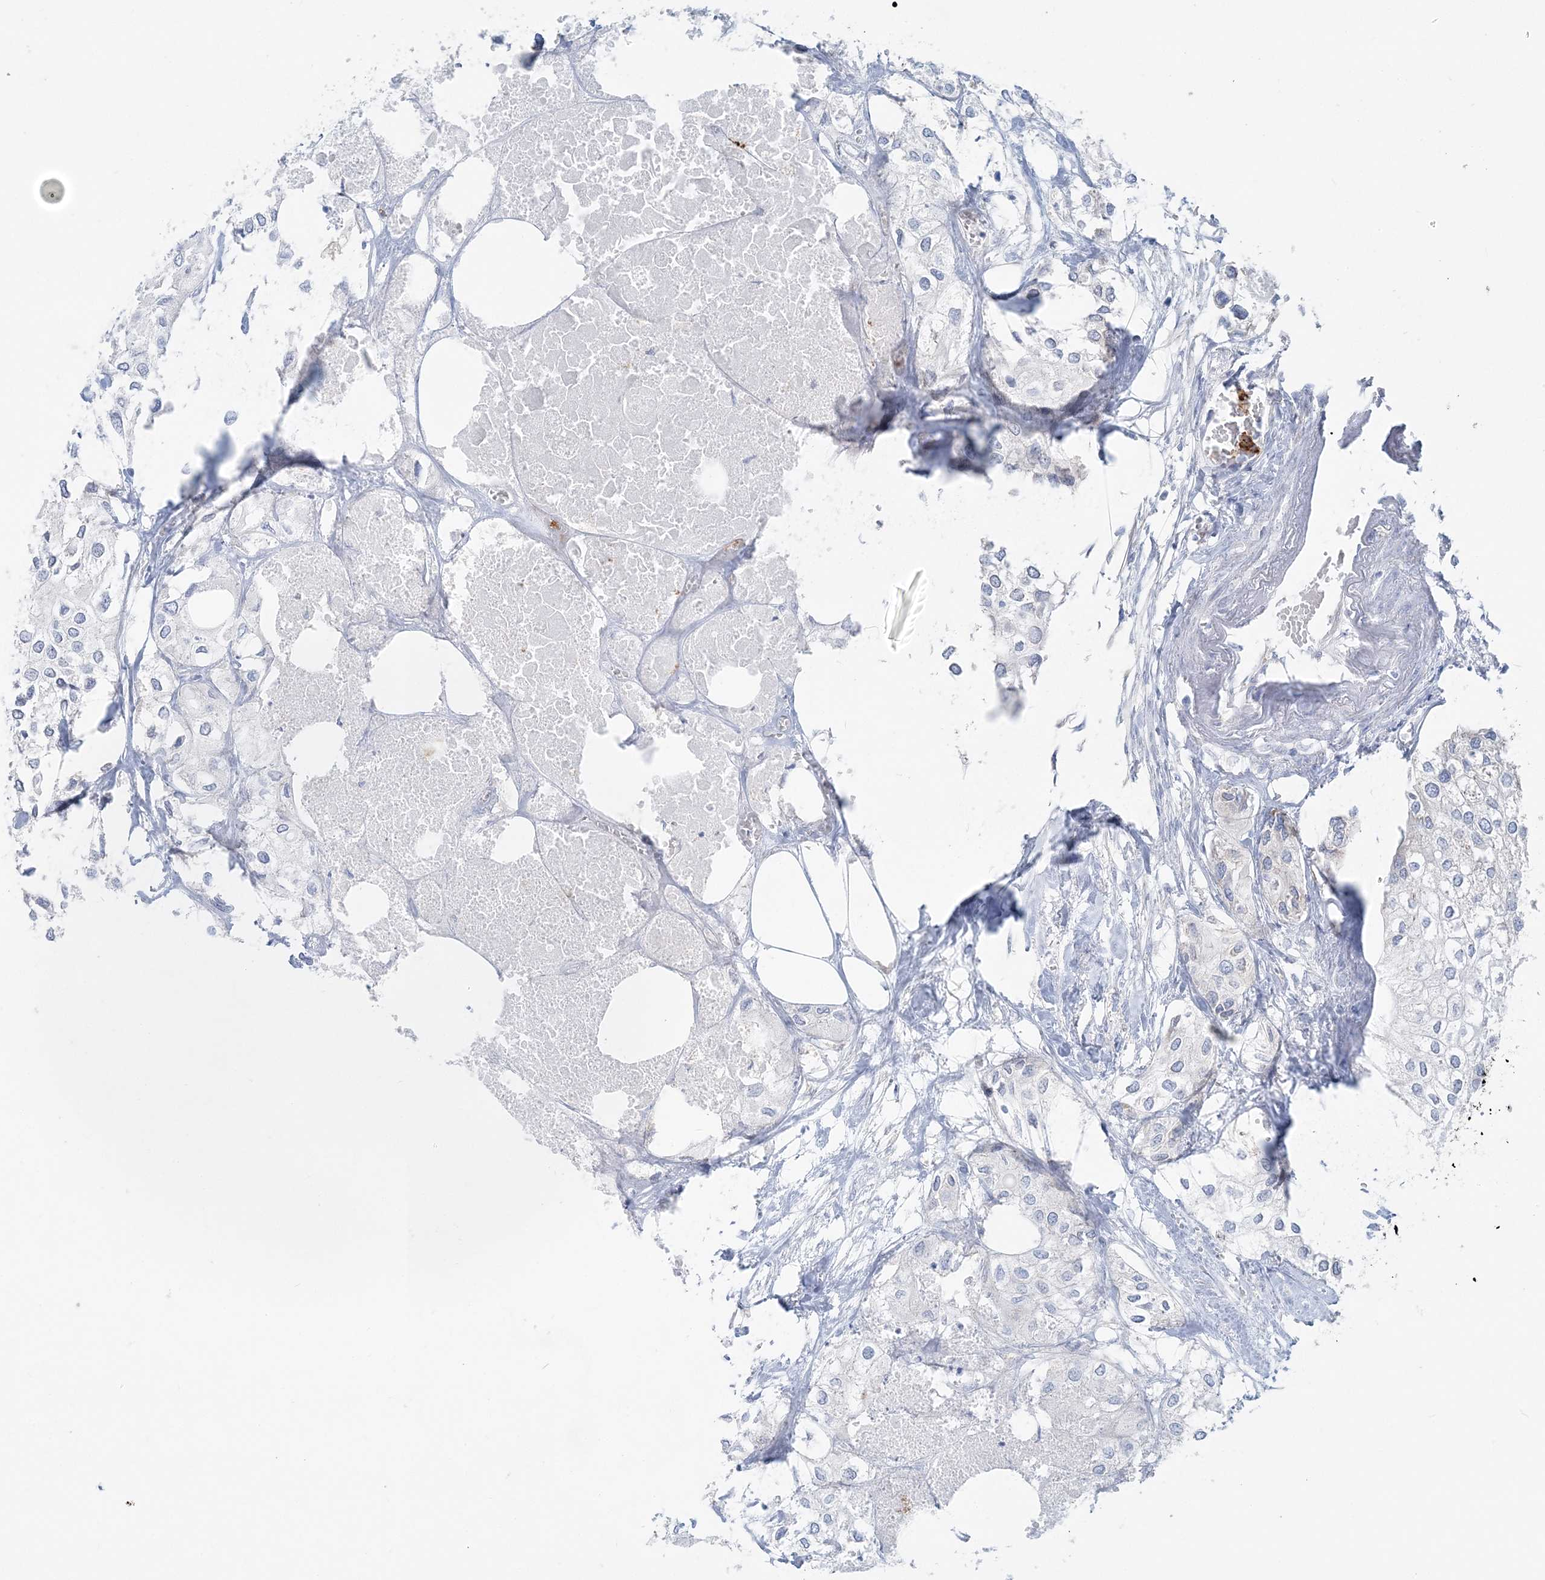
{"staining": {"intensity": "negative", "quantity": "none", "location": "none"}, "tissue": "urothelial cancer", "cell_type": "Tumor cells", "image_type": "cancer", "snomed": [{"axis": "morphology", "description": "Urothelial carcinoma, High grade"}, {"axis": "topography", "description": "Urinary bladder"}], "caption": "The image displays no significant positivity in tumor cells of urothelial cancer. (Stains: DAB immunohistochemistry (IHC) with hematoxylin counter stain, Microscopy: brightfield microscopy at high magnification).", "gene": "CCNJ", "patient": {"sex": "male", "age": 64}}